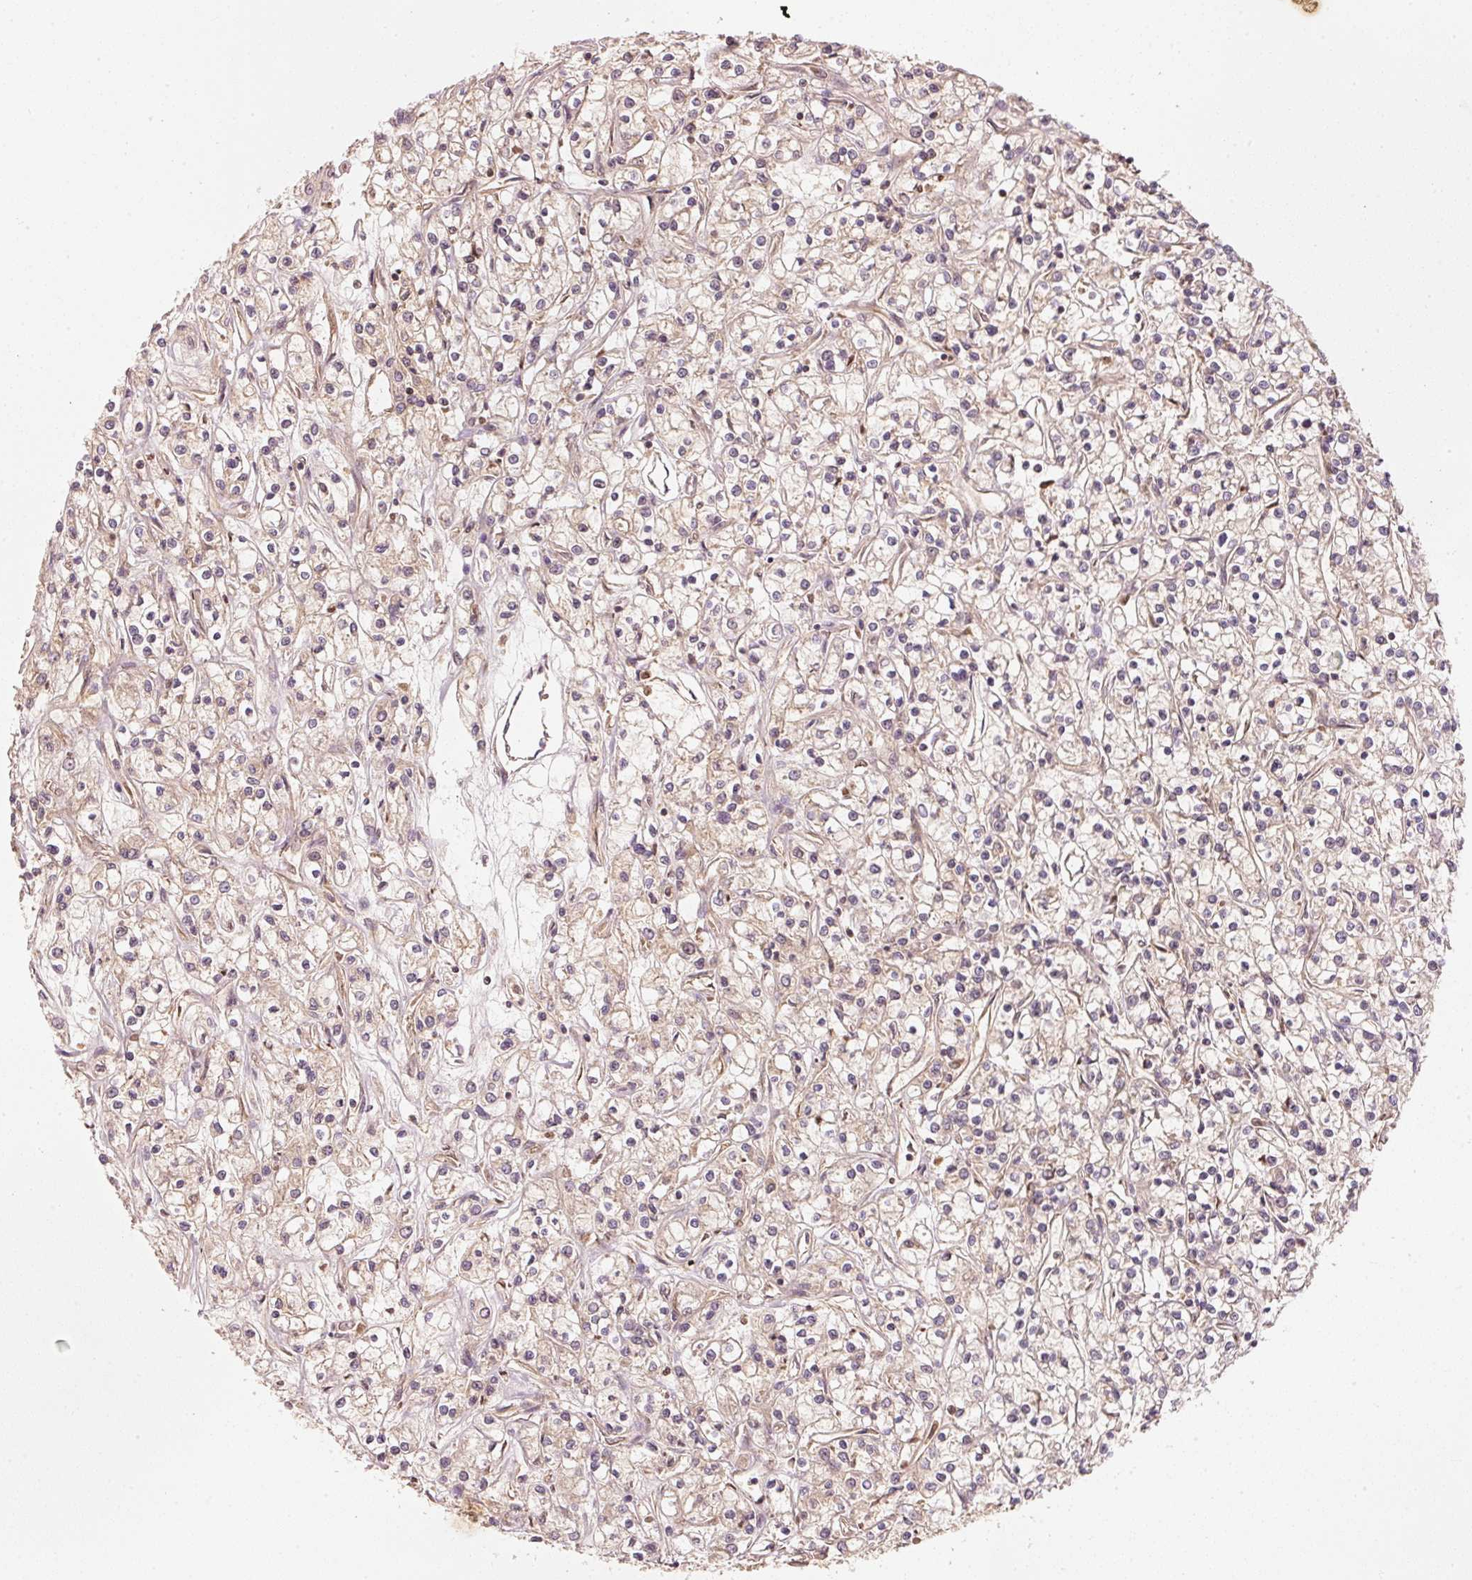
{"staining": {"intensity": "weak", "quantity": ">75%", "location": "cytoplasmic/membranous"}, "tissue": "renal cancer", "cell_type": "Tumor cells", "image_type": "cancer", "snomed": [{"axis": "morphology", "description": "Adenocarcinoma, NOS"}, {"axis": "topography", "description": "Kidney"}], "caption": "Human renal adenocarcinoma stained with a protein marker reveals weak staining in tumor cells.", "gene": "RRAS2", "patient": {"sex": "female", "age": 59}}